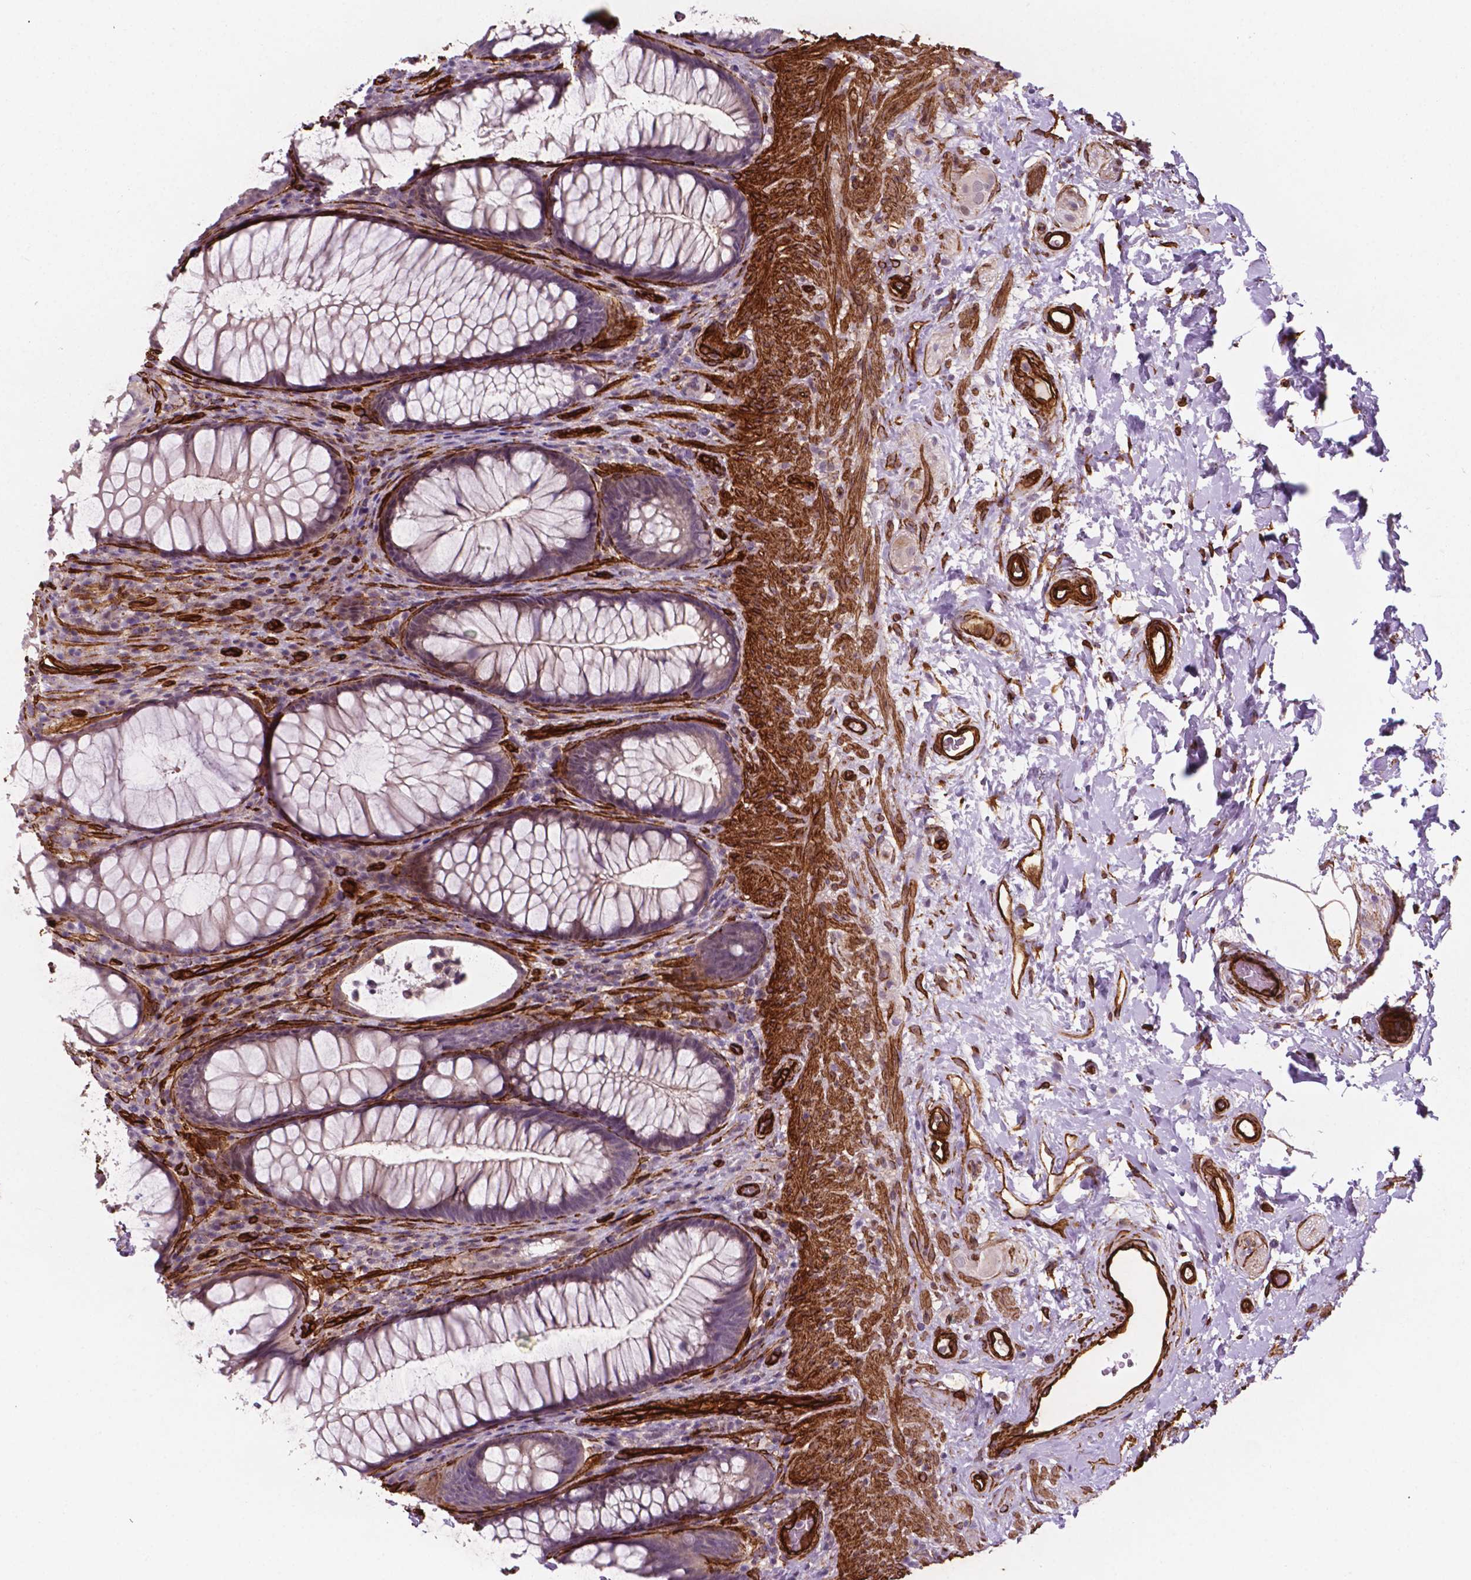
{"staining": {"intensity": "negative", "quantity": "none", "location": "none"}, "tissue": "rectum", "cell_type": "Glandular cells", "image_type": "normal", "snomed": [{"axis": "morphology", "description": "Normal tissue, NOS"}, {"axis": "topography", "description": "Smooth muscle"}, {"axis": "topography", "description": "Rectum"}], "caption": "Glandular cells are negative for protein expression in benign human rectum. (Stains: DAB (3,3'-diaminobenzidine) immunohistochemistry (IHC) with hematoxylin counter stain, Microscopy: brightfield microscopy at high magnification).", "gene": "EGFL8", "patient": {"sex": "male", "age": 53}}